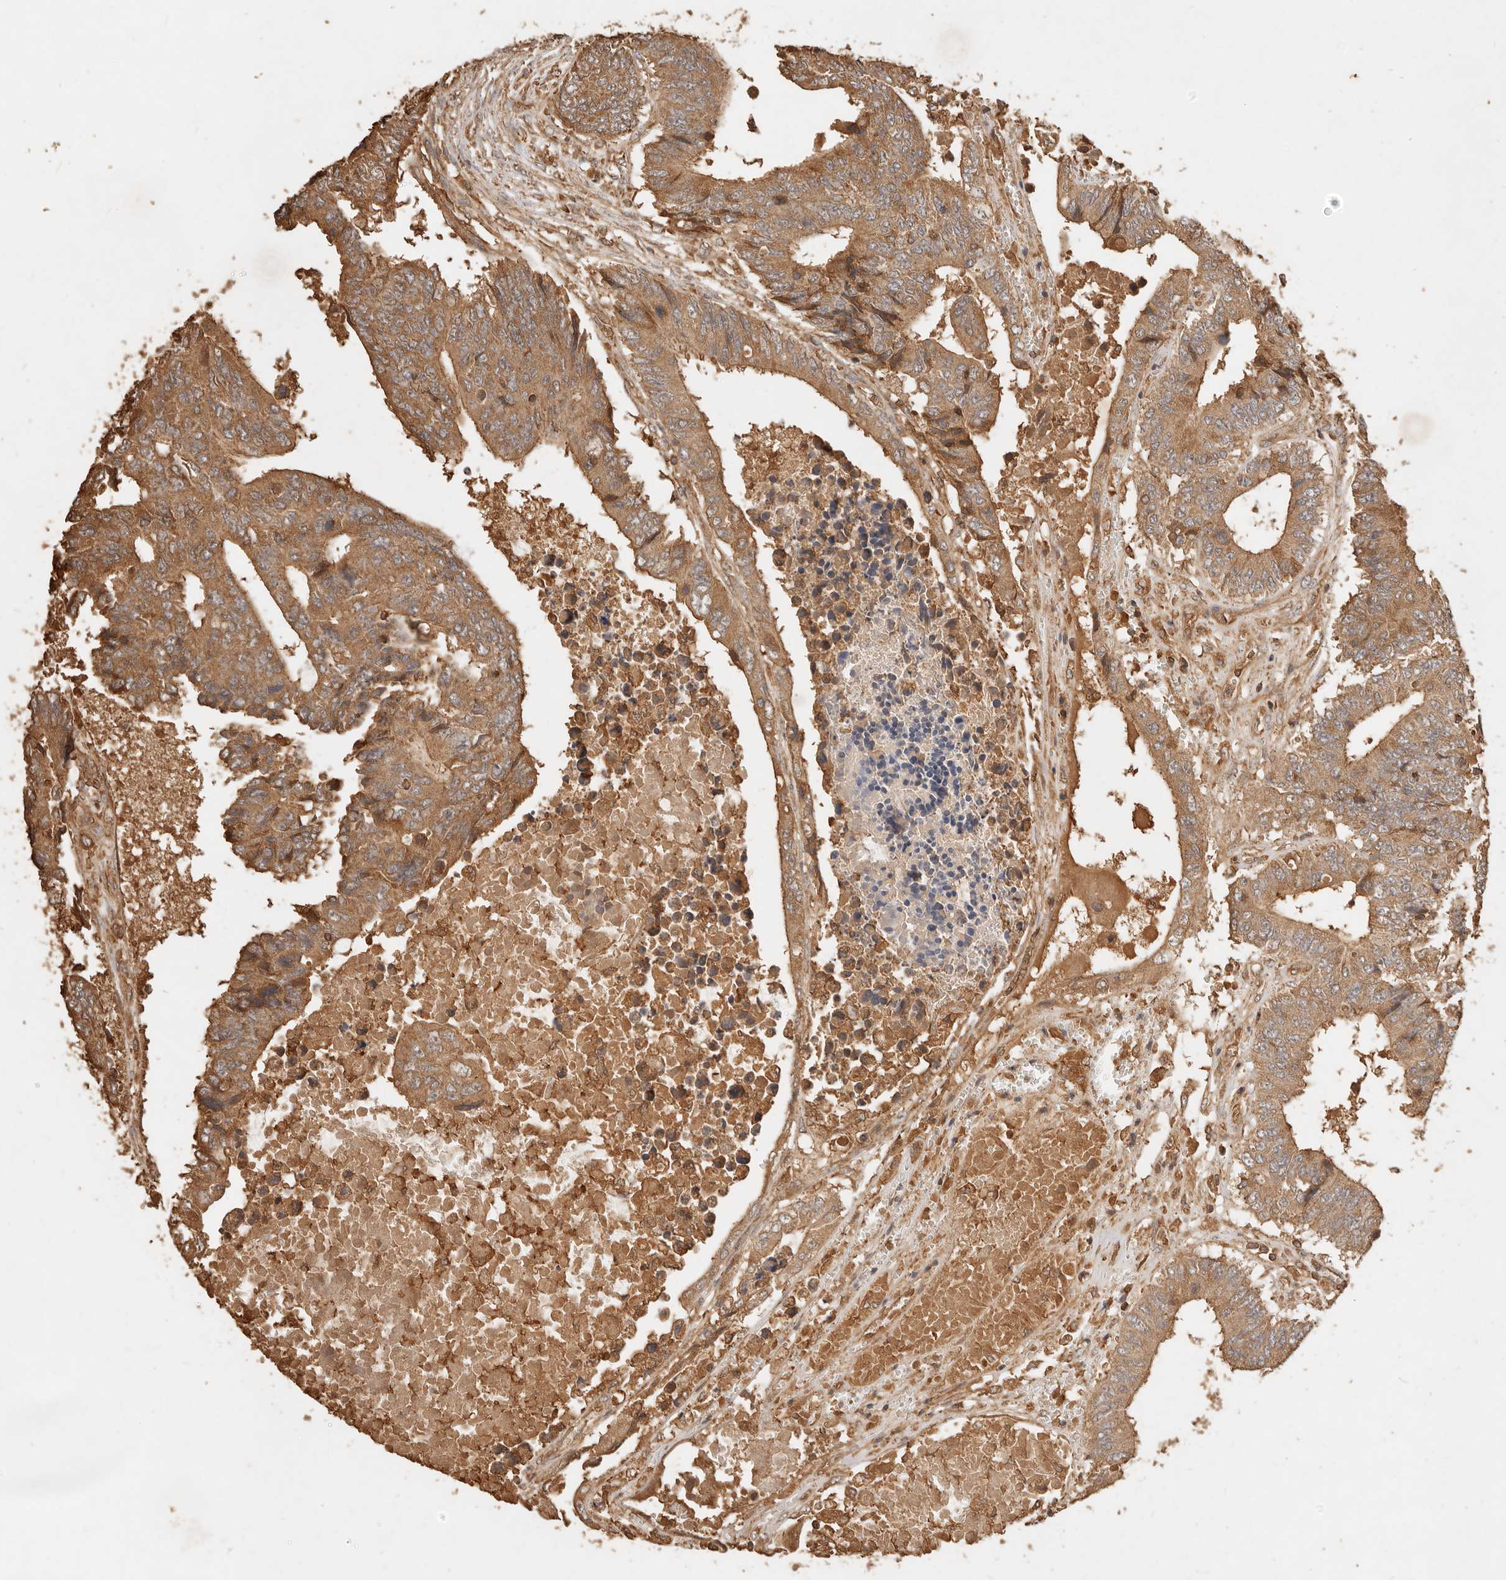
{"staining": {"intensity": "moderate", "quantity": ">75%", "location": "cytoplasmic/membranous"}, "tissue": "colorectal cancer", "cell_type": "Tumor cells", "image_type": "cancer", "snomed": [{"axis": "morphology", "description": "Adenocarcinoma, NOS"}, {"axis": "topography", "description": "Rectum"}], "caption": "This is a photomicrograph of immunohistochemistry staining of adenocarcinoma (colorectal), which shows moderate positivity in the cytoplasmic/membranous of tumor cells.", "gene": "FAM180B", "patient": {"sex": "male", "age": 84}}